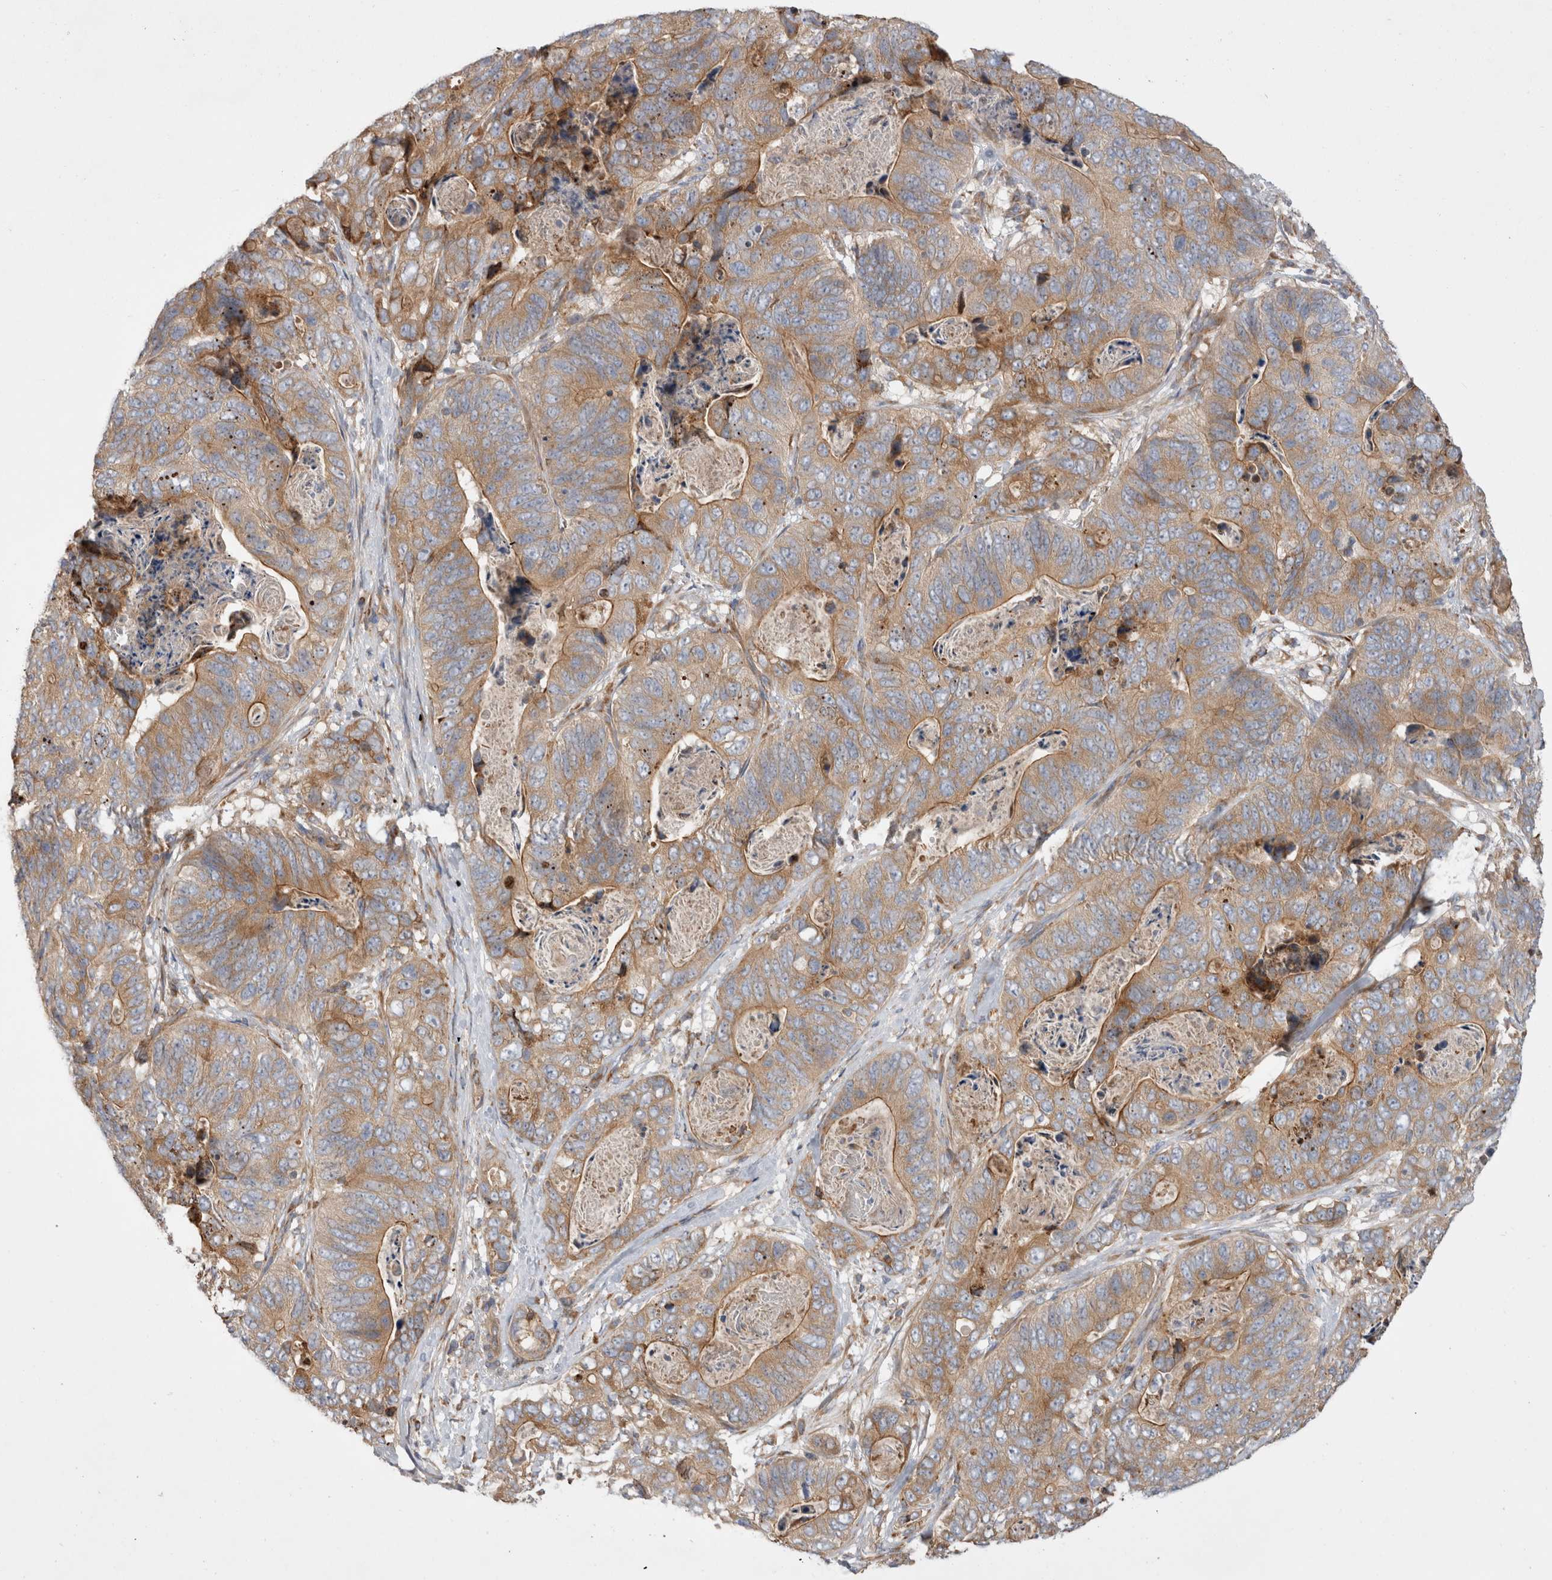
{"staining": {"intensity": "moderate", "quantity": ">75%", "location": "cytoplasmic/membranous"}, "tissue": "stomach cancer", "cell_type": "Tumor cells", "image_type": "cancer", "snomed": [{"axis": "morphology", "description": "Normal tissue, NOS"}, {"axis": "morphology", "description": "Adenocarcinoma, NOS"}, {"axis": "topography", "description": "Stomach"}], "caption": "Immunohistochemistry micrograph of stomach cancer (adenocarcinoma) stained for a protein (brown), which exhibits medium levels of moderate cytoplasmic/membranous positivity in approximately >75% of tumor cells.", "gene": "PDCD10", "patient": {"sex": "female", "age": 89}}